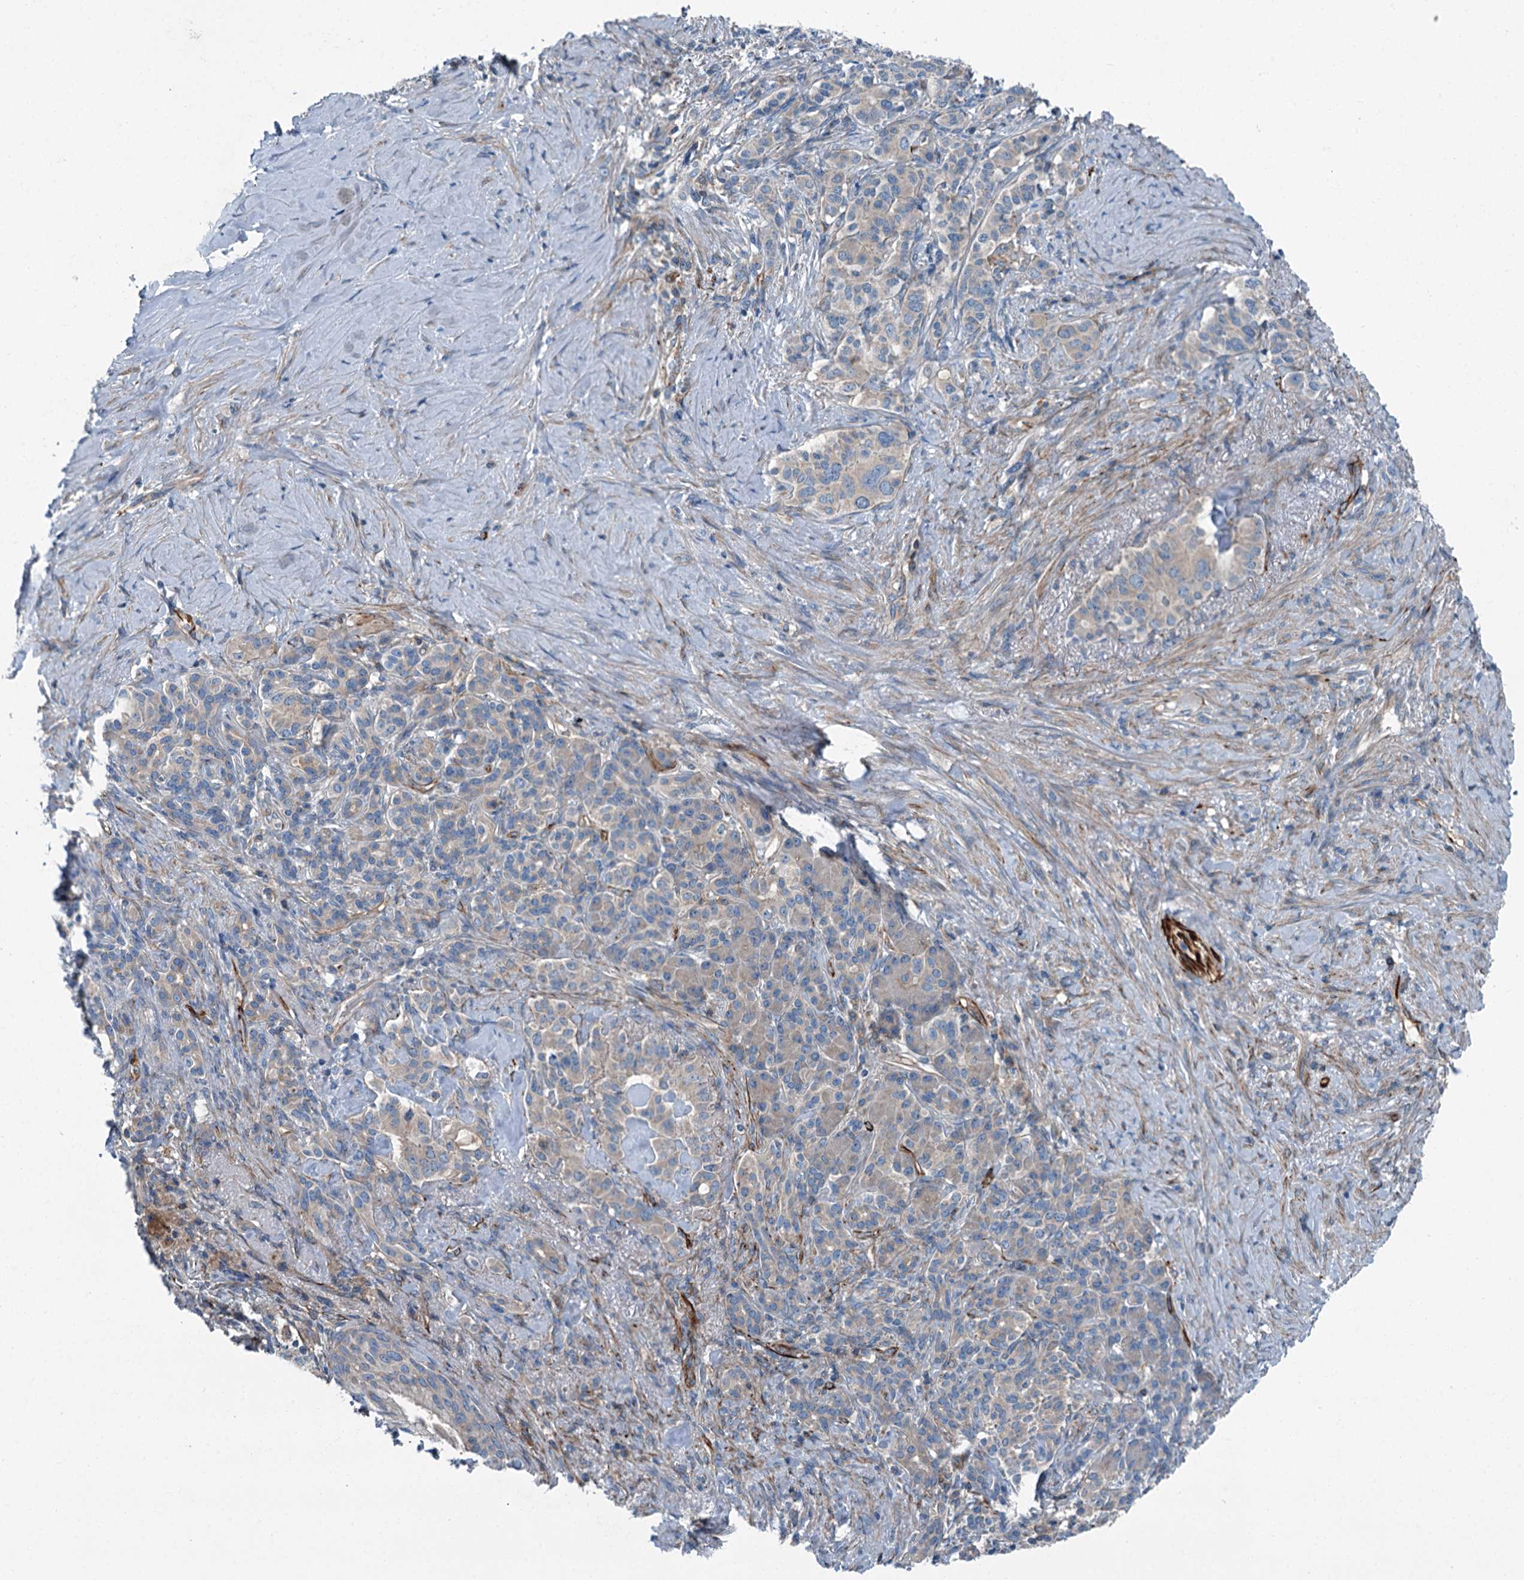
{"staining": {"intensity": "weak", "quantity": "25%-75%", "location": "cytoplasmic/membranous"}, "tissue": "pancreatic cancer", "cell_type": "Tumor cells", "image_type": "cancer", "snomed": [{"axis": "morphology", "description": "Adenocarcinoma, NOS"}, {"axis": "topography", "description": "Pancreas"}], "caption": "Immunohistochemical staining of human pancreatic cancer shows low levels of weak cytoplasmic/membranous positivity in about 25%-75% of tumor cells.", "gene": "AXL", "patient": {"sex": "female", "age": 74}}